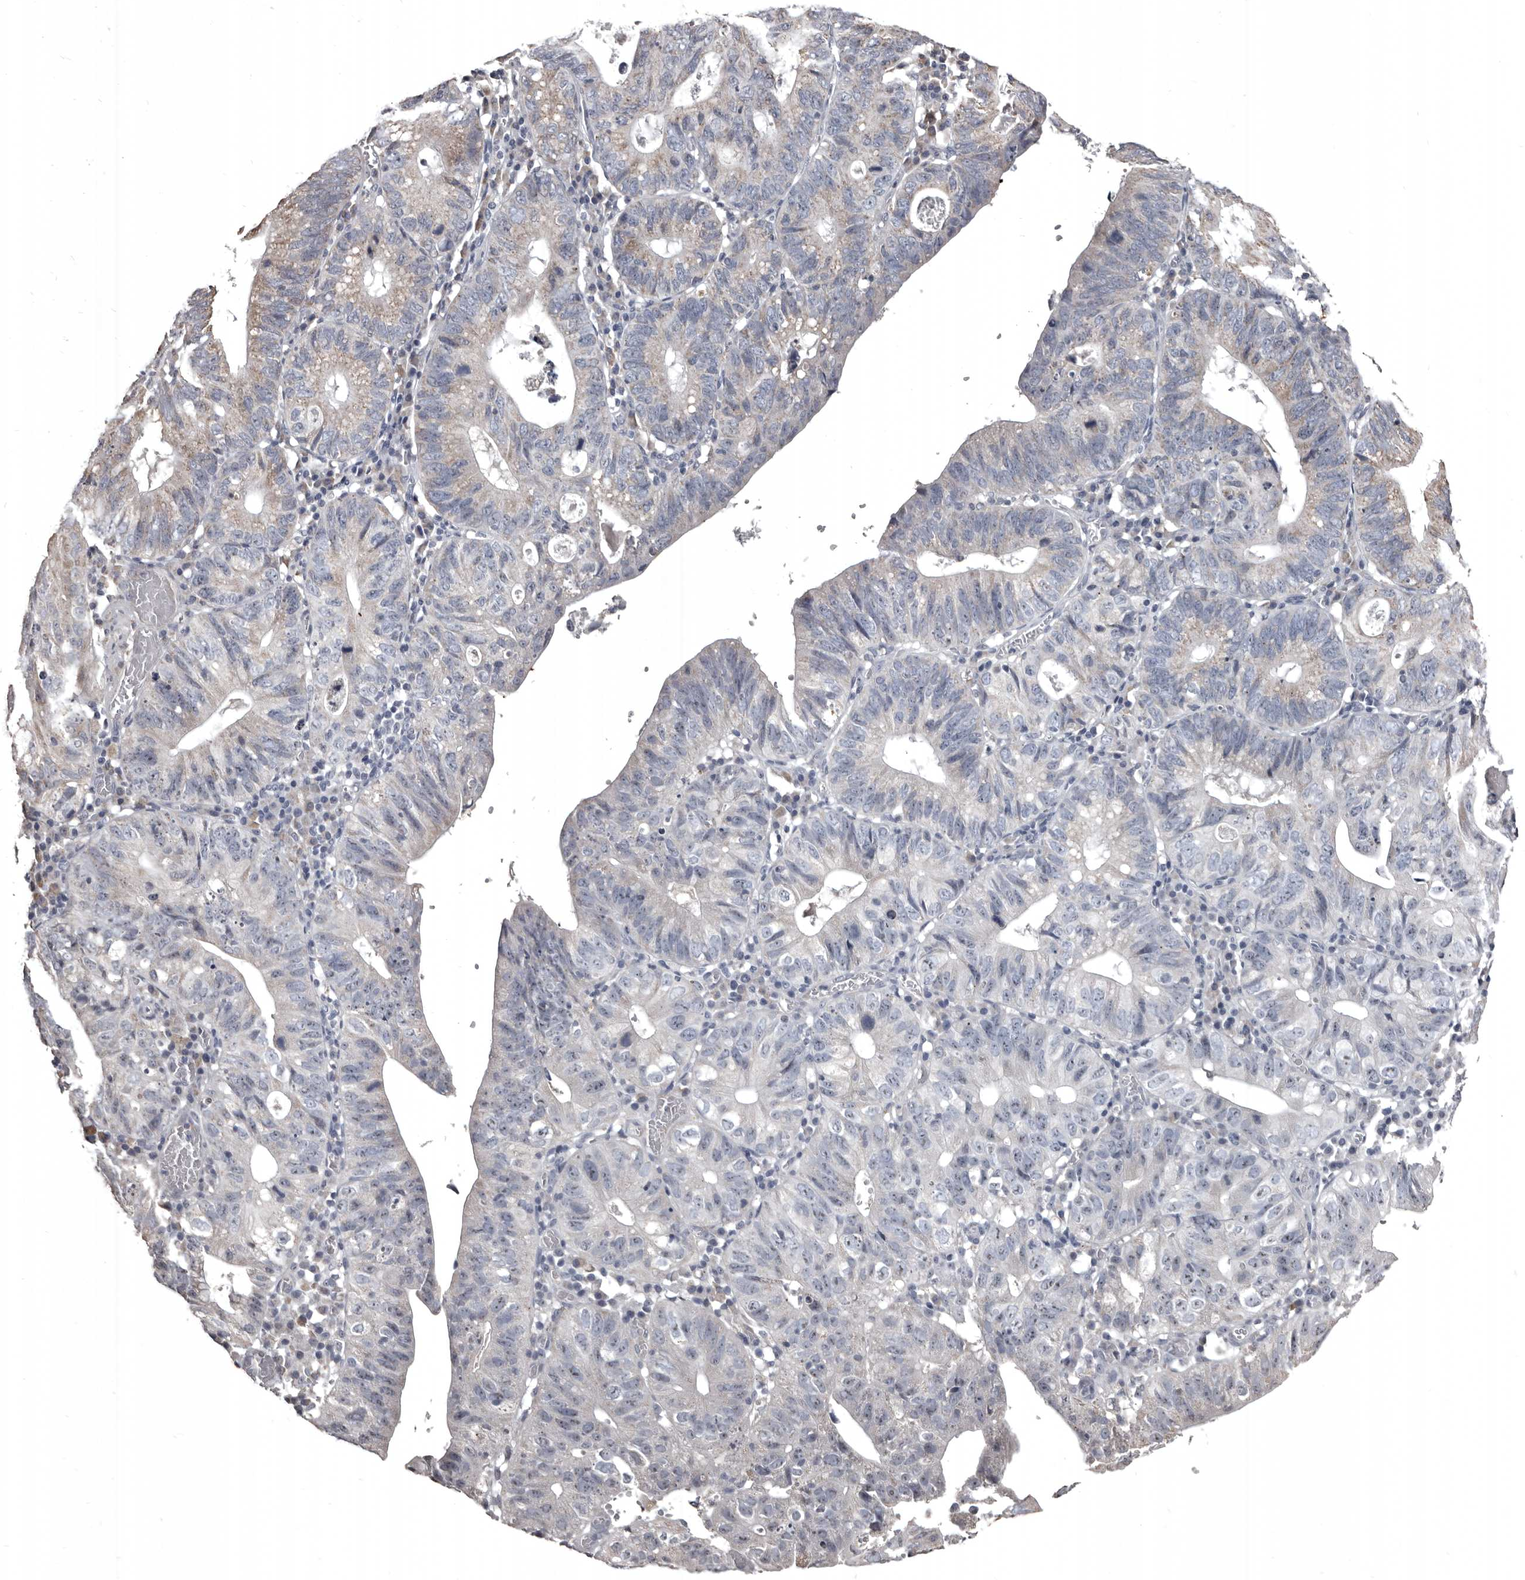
{"staining": {"intensity": "weak", "quantity": "<25%", "location": "cytoplasmic/membranous"}, "tissue": "stomach cancer", "cell_type": "Tumor cells", "image_type": "cancer", "snomed": [{"axis": "morphology", "description": "Adenocarcinoma, NOS"}, {"axis": "topography", "description": "Stomach"}], "caption": "Stomach cancer stained for a protein using immunohistochemistry (IHC) demonstrates no staining tumor cells.", "gene": "GREB1", "patient": {"sex": "male", "age": 59}}